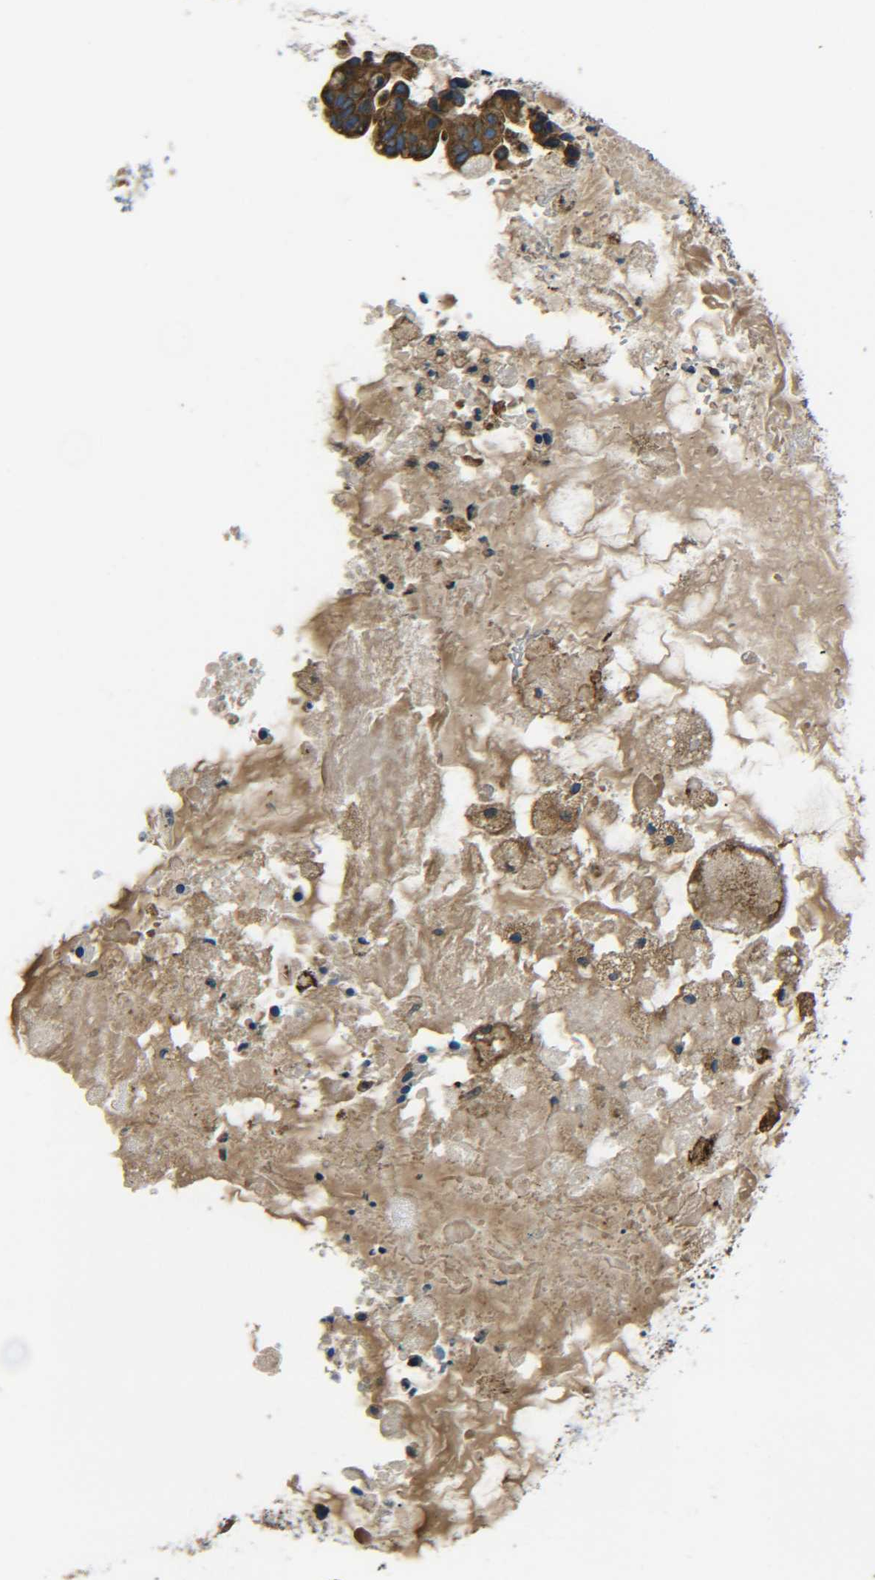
{"staining": {"intensity": "strong", "quantity": ">75%", "location": "cytoplasmic/membranous"}, "tissue": "ovarian cancer", "cell_type": "Tumor cells", "image_type": "cancer", "snomed": [{"axis": "morphology", "description": "Cystadenocarcinoma, mucinous, NOS"}, {"axis": "topography", "description": "Ovary"}], "caption": "Brown immunohistochemical staining in ovarian cancer displays strong cytoplasmic/membranous staining in about >75% of tumor cells.", "gene": "PREB", "patient": {"sex": "female", "age": 80}}